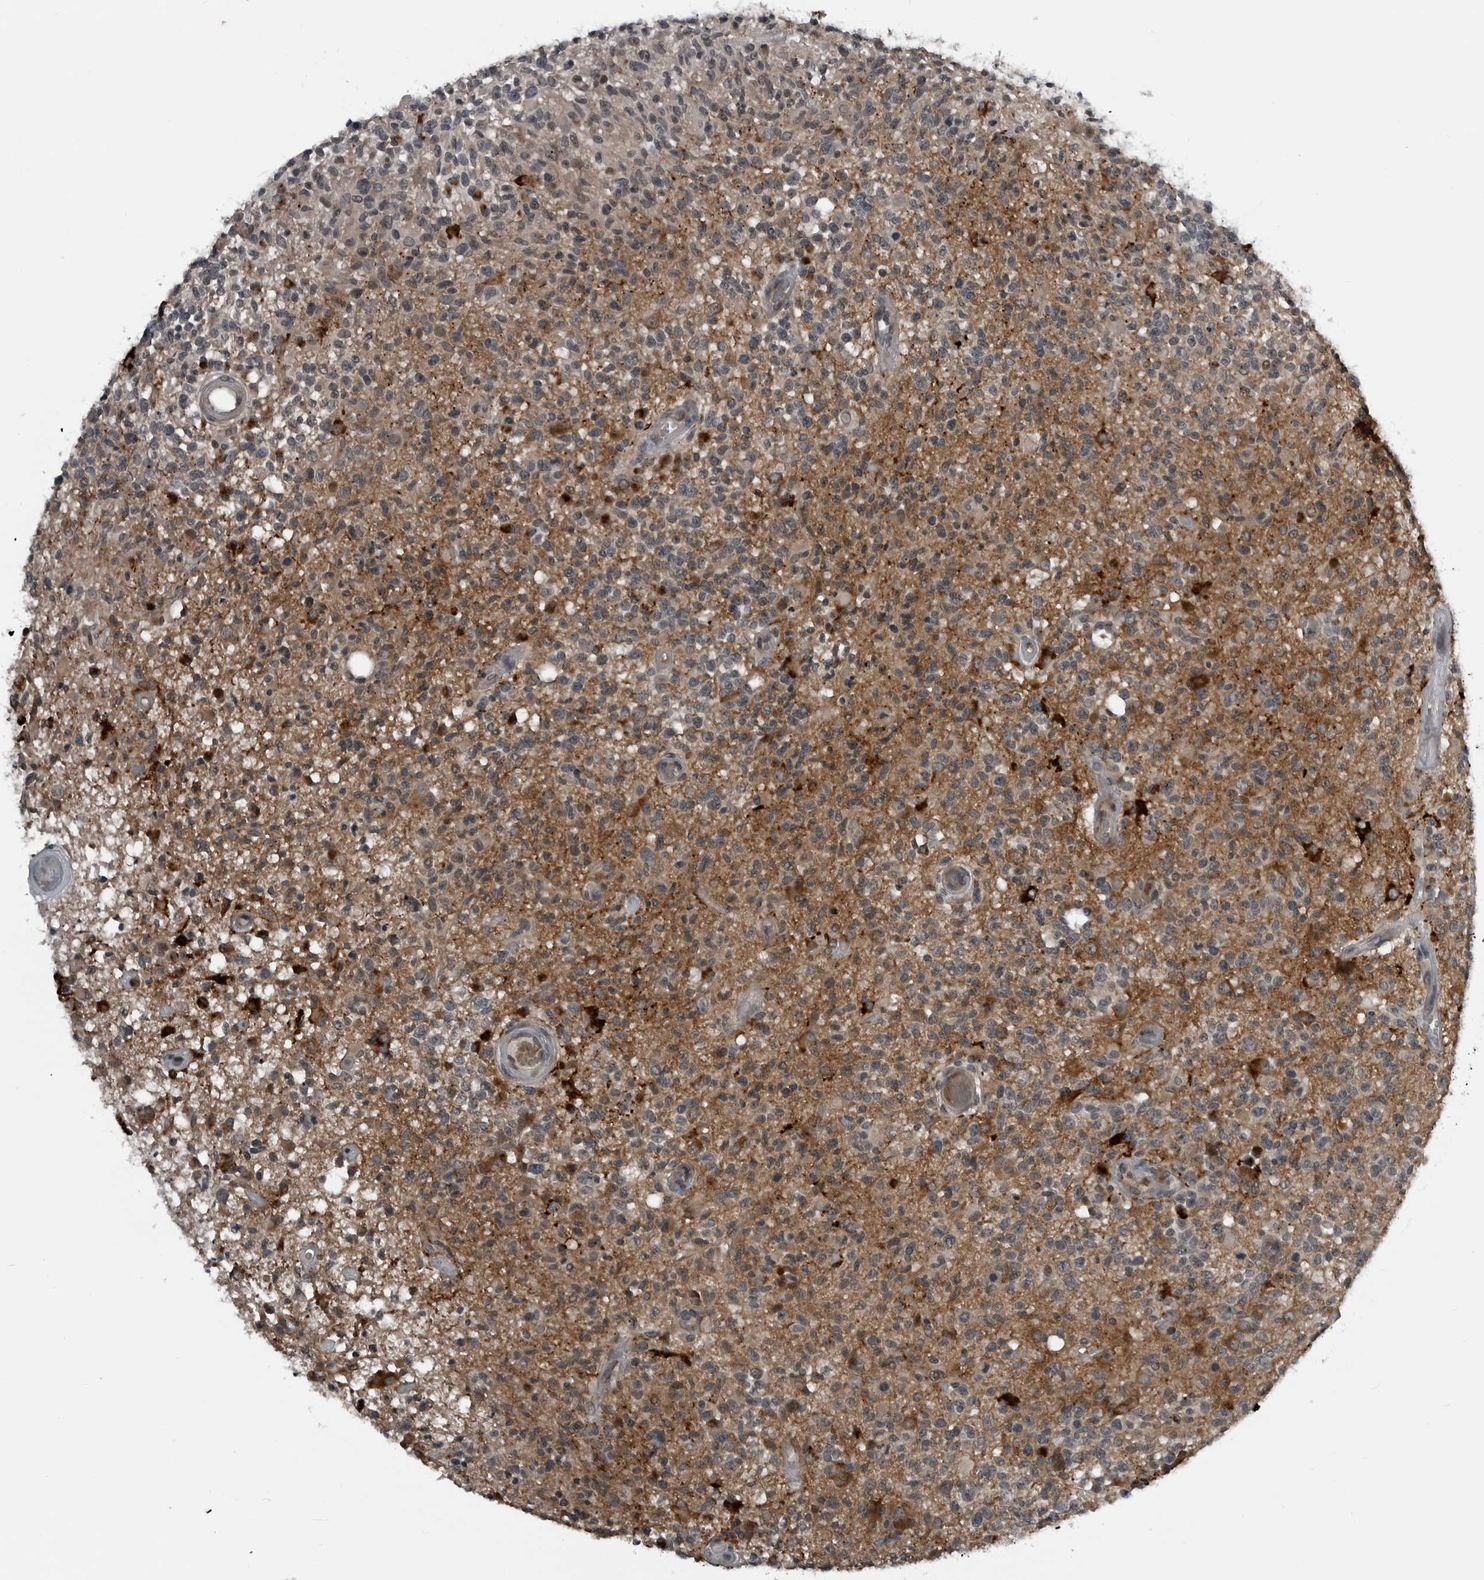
{"staining": {"intensity": "moderate", "quantity": "<25%", "location": "cytoplasmic/membranous"}, "tissue": "glioma", "cell_type": "Tumor cells", "image_type": "cancer", "snomed": [{"axis": "morphology", "description": "Glioma, malignant, High grade"}, {"axis": "morphology", "description": "Glioblastoma, NOS"}, {"axis": "topography", "description": "Brain"}], "caption": "Glioma tissue shows moderate cytoplasmic/membranous staining in about <25% of tumor cells, visualized by immunohistochemistry. Nuclei are stained in blue.", "gene": "GAK", "patient": {"sex": "male", "age": 60}}